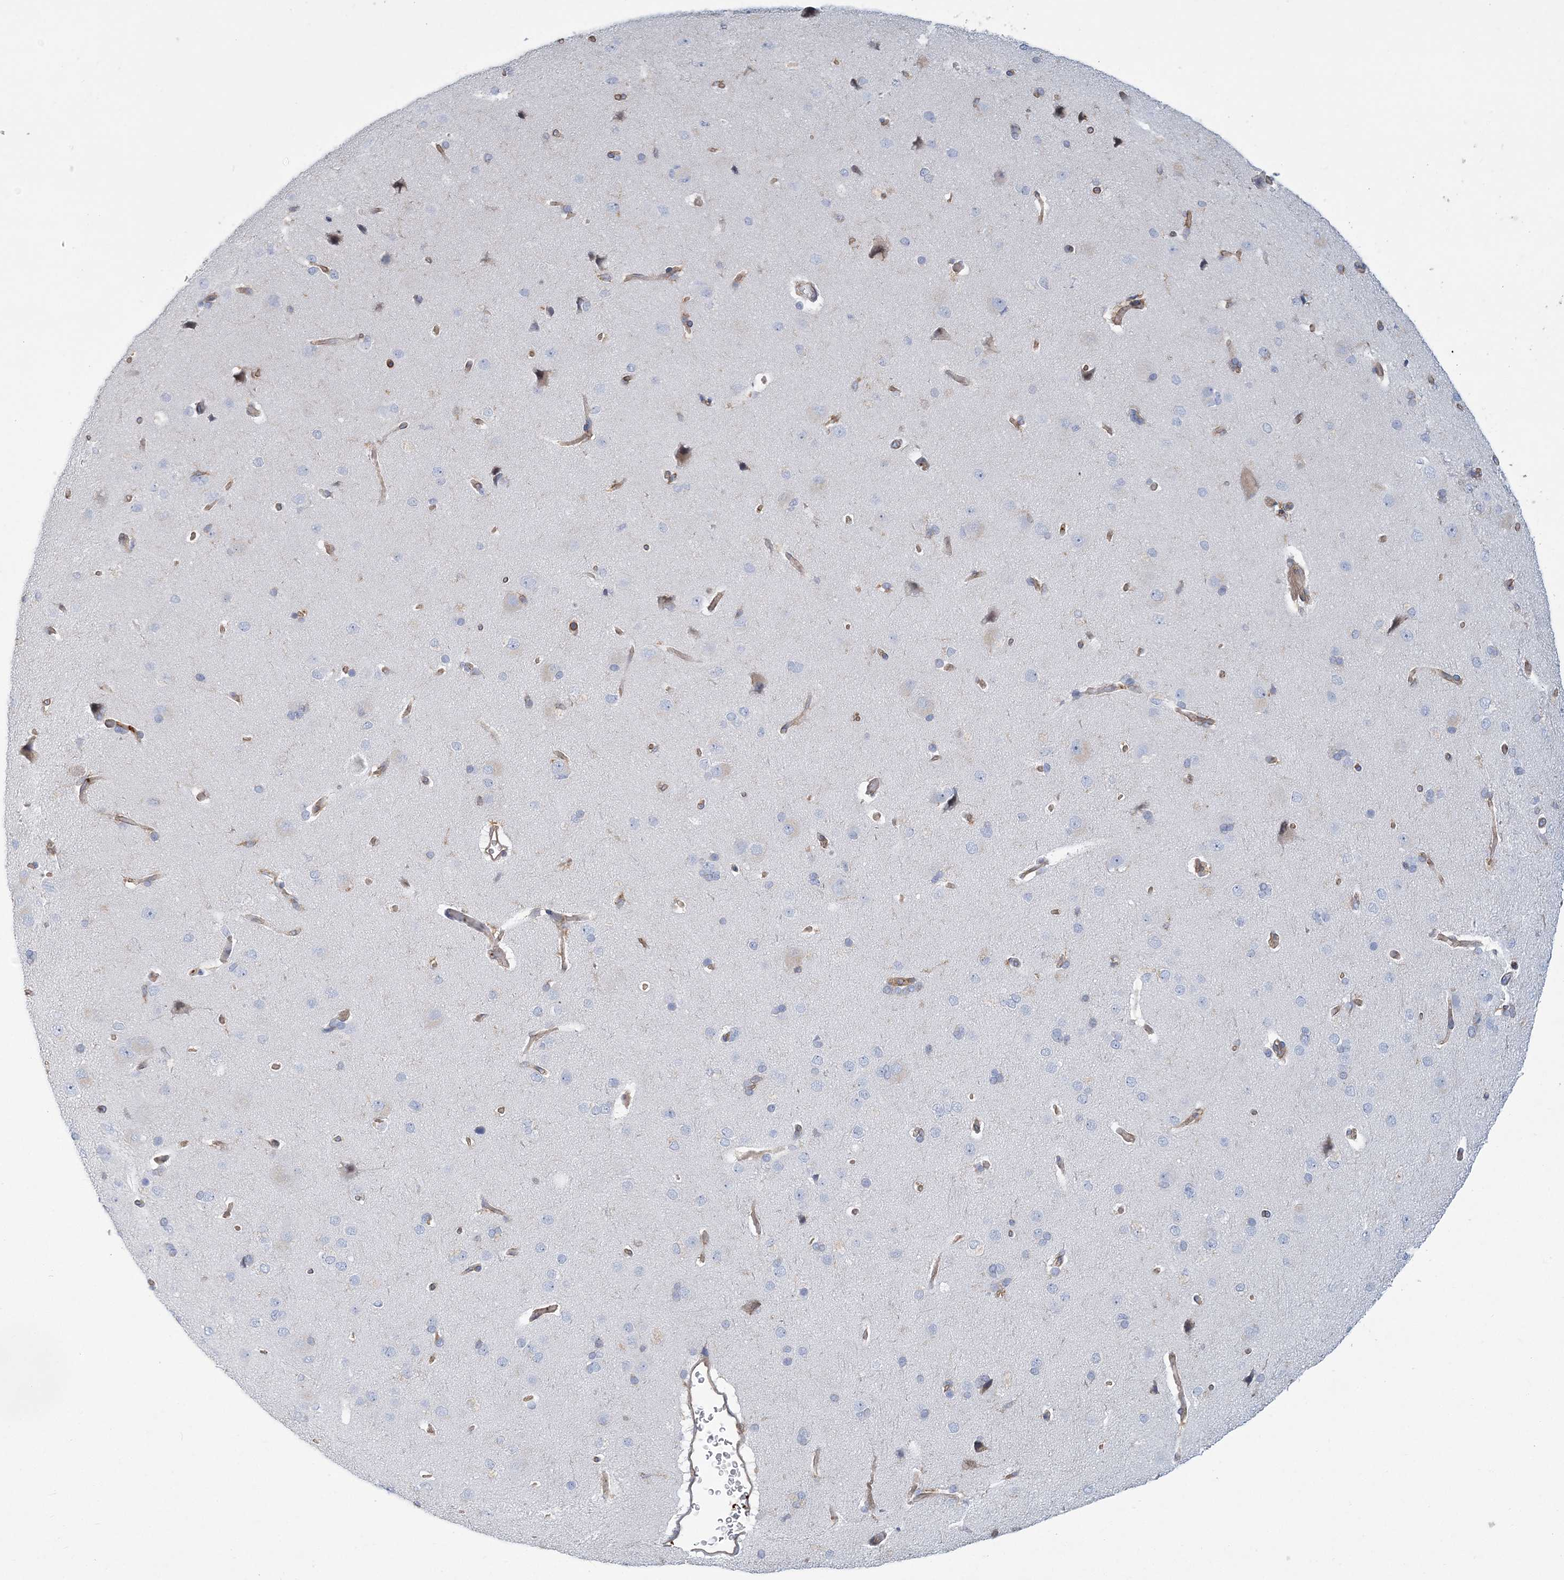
{"staining": {"intensity": "moderate", "quantity": ">75%", "location": "cytoplasmic/membranous"}, "tissue": "cerebral cortex", "cell_type": "Endothelial cells", "image_type": "normal", "snomed": [{"axis": "morphology", "description": "Normal tissue, NOS"}, {"axis": "topography", "description": "Cerebral cortex"}], "caption": "Immunohistochemistry (IHC) photomicrograph of unremarkable human cerebral cortex stained for a protein (brown), which exhibits medium levels of moderate cytoplasmic/membranous expression in approximately >75% of endothelial cells.", "gene": "ARAP2", "patient": {"sex": "male", "age": 62}}